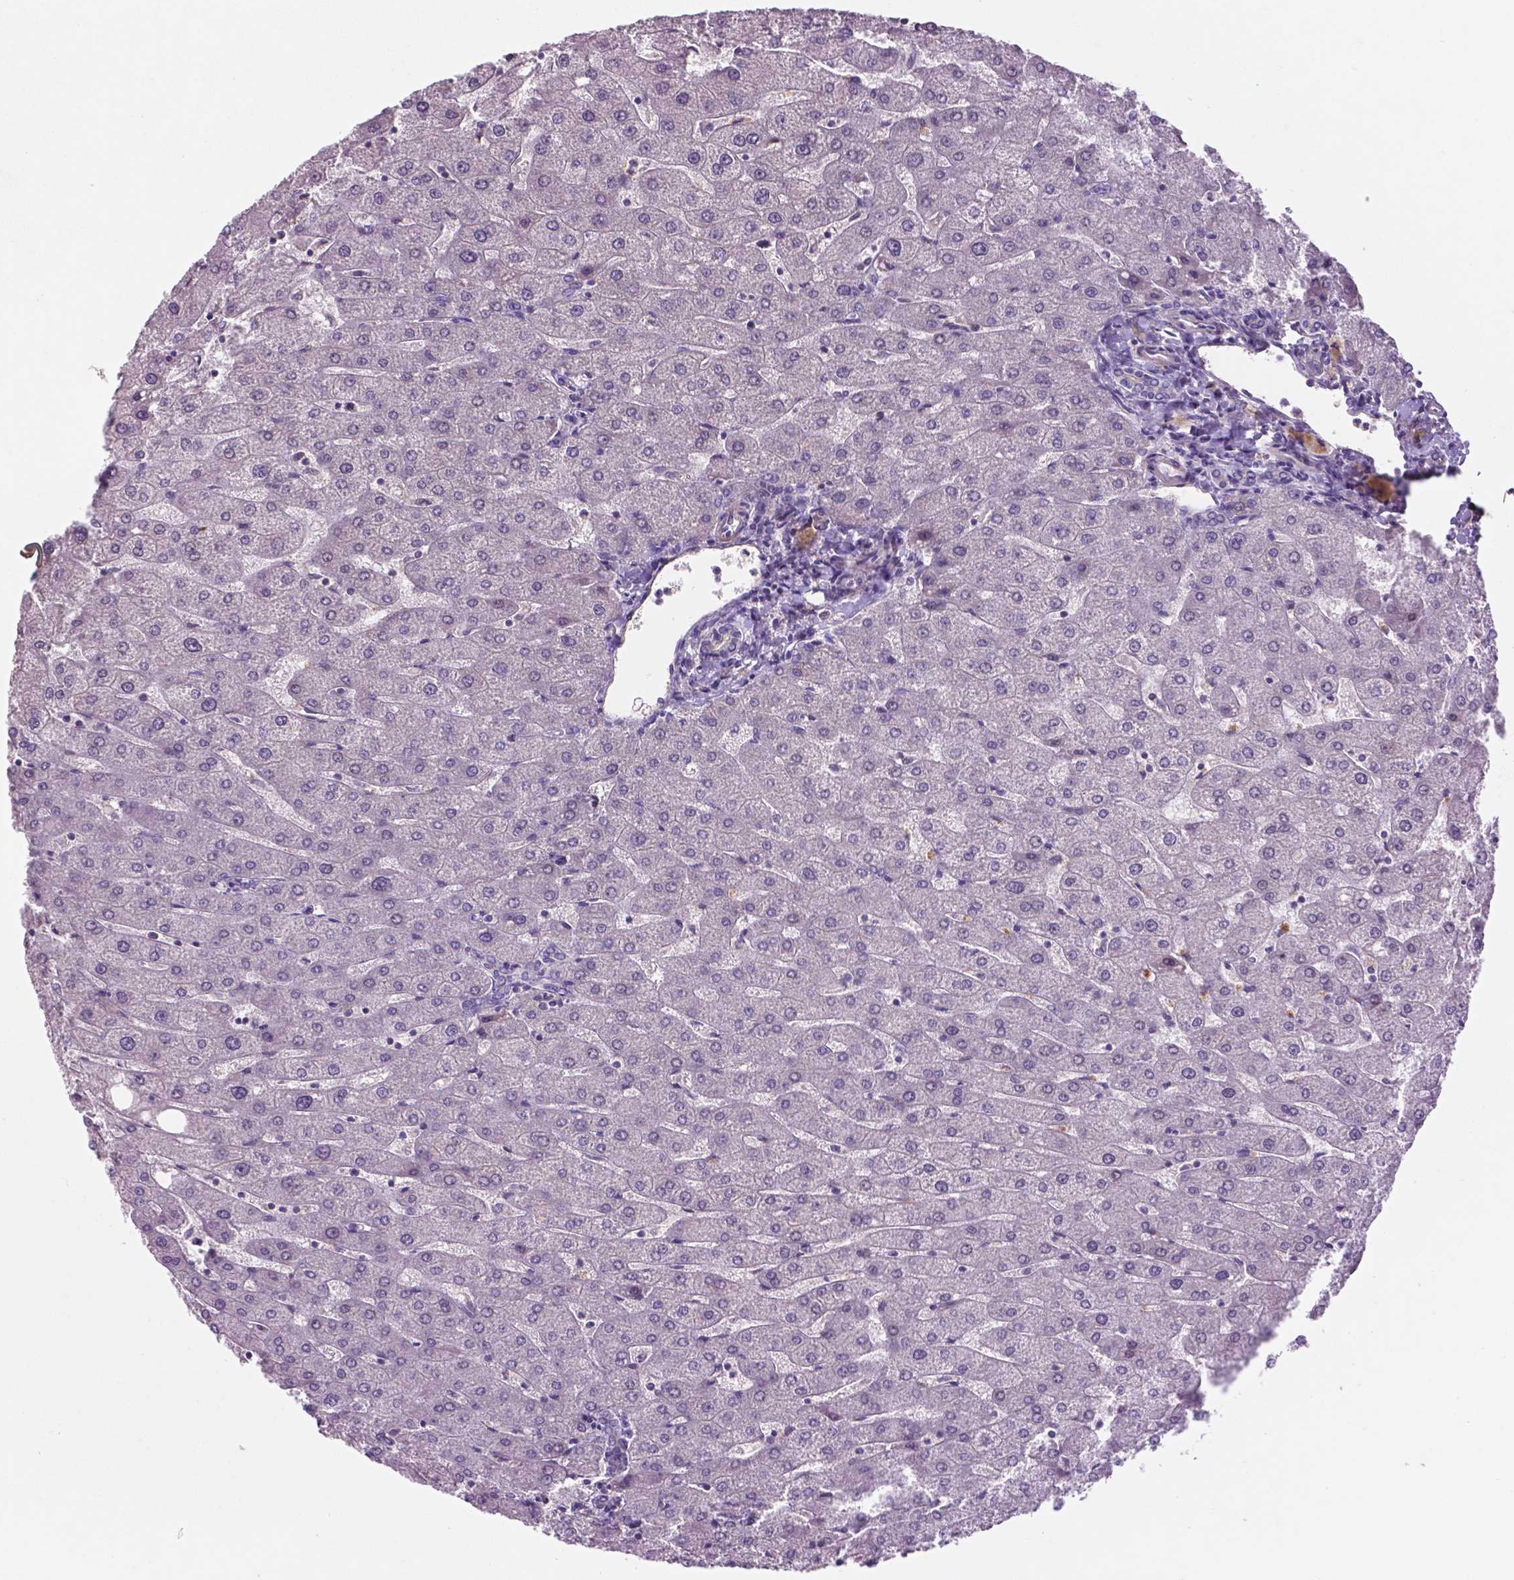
{"staining": {"intensity": "negative", "quantity": "none", "location": "none"}, "tissue": "liver", "cell_type": "Cholangiocytes", "image_type": "normal", "snomed": [{"axis": "morphology", "description": "Normal tissue, NOS"}, {"axis": "topography", "description": "Liver"}], "caption": "The image demonstrates no significant staining in cholangiocytes of liver. (DAB (3,3'-diaminobenzidine) IHC visualized using brightfield microscopy, high magnification).", "gene": "ARL5C", "patient": {"sex": "male", "age": 67}}